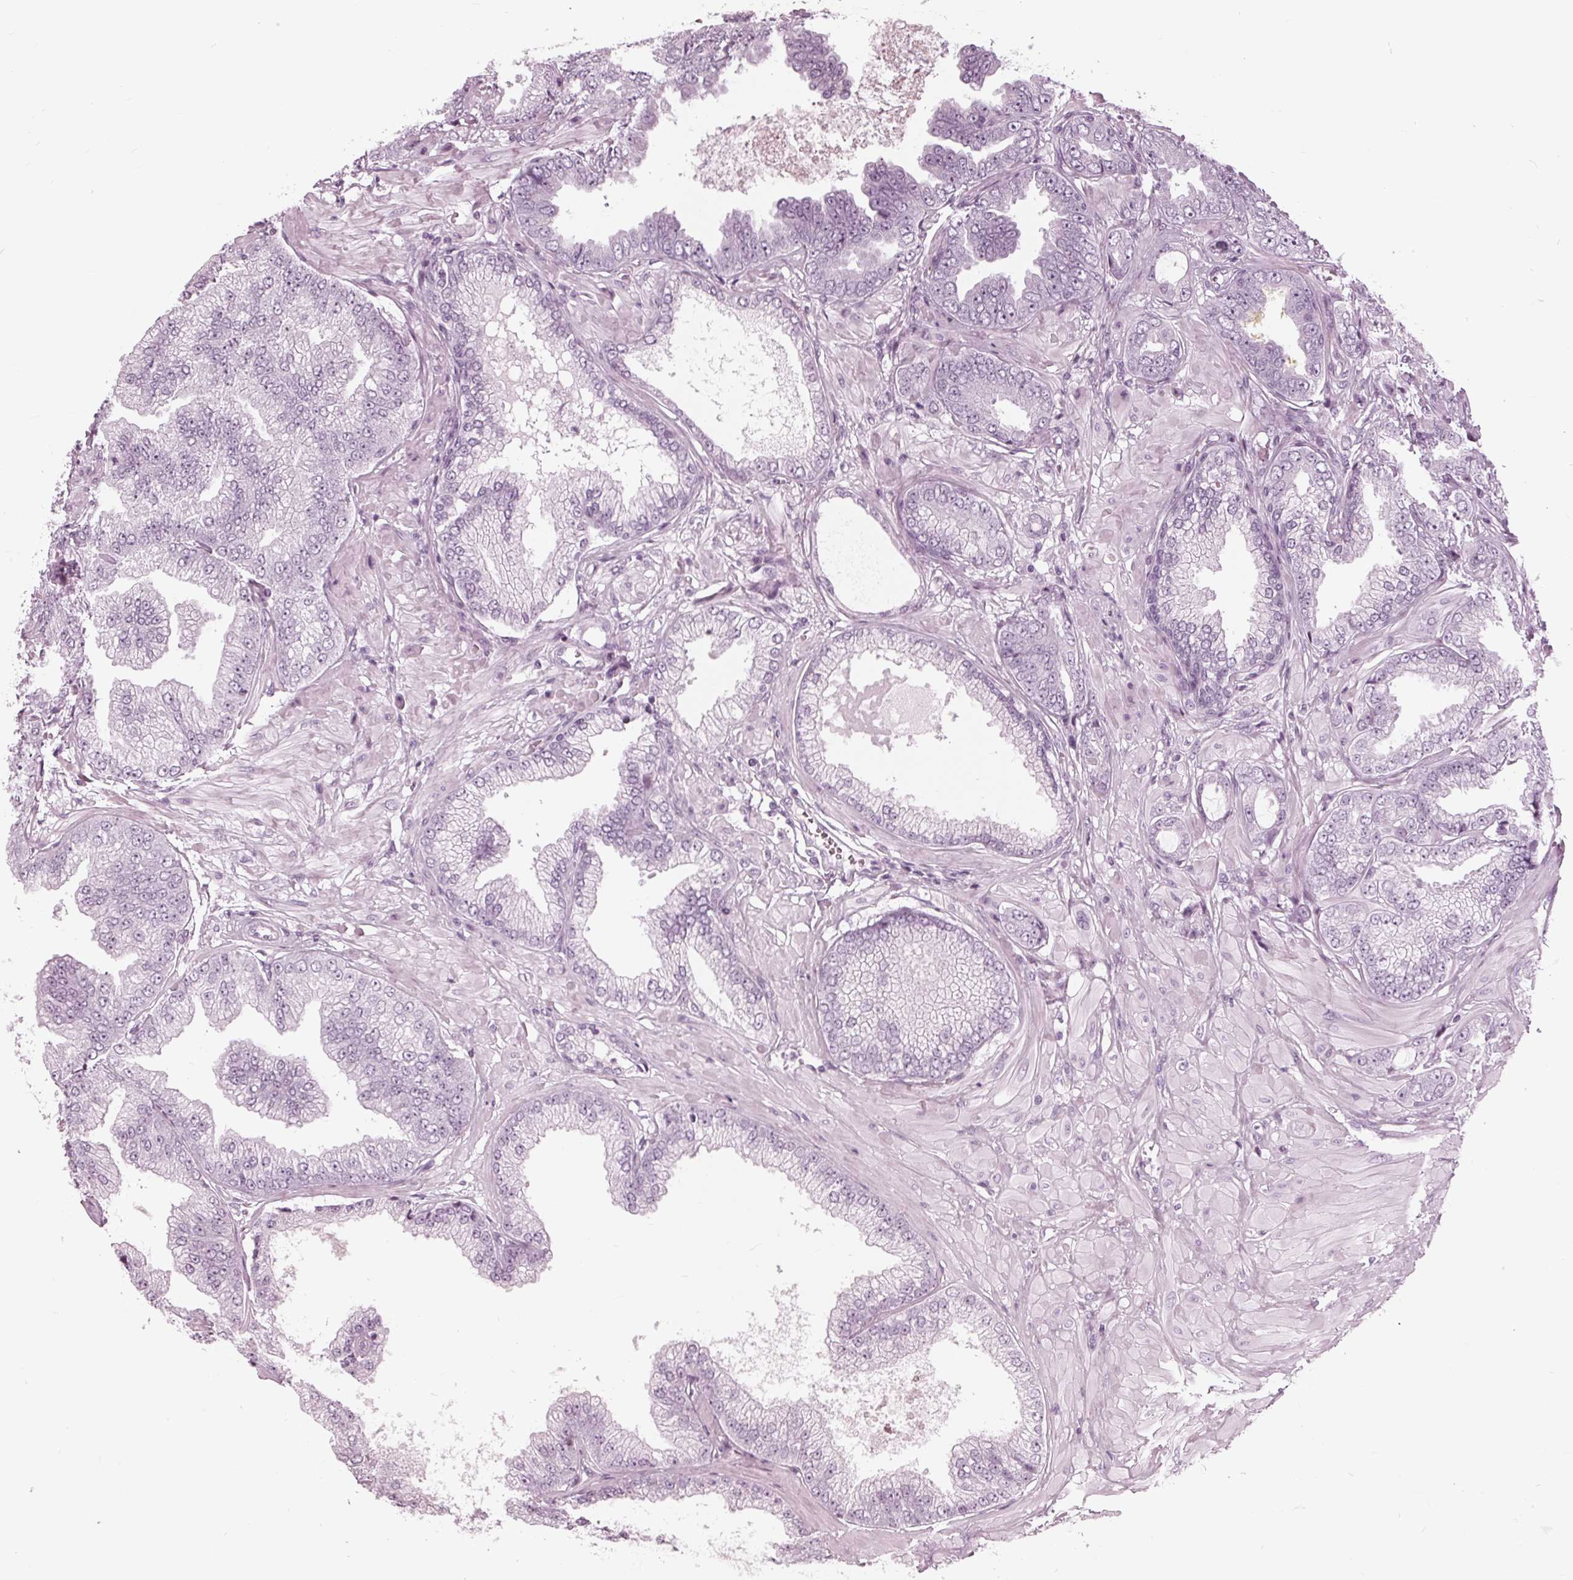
{"staining": {"intensity": "negative", "quantity": "none", "location": "none"}, "tissue": "prostate cancer", "cell_type": "Tumor cells", "image_type": "cancer", "snomed": [{"axis": "morphology", "description": "Adenocarcinoma, Low grade"}, {"axis": "topography", "description": "Prostate"}], "caption": "DAB (3,3'-diaminobenzidine) immunohistochemical staining of prostate cancer demonstrates no significant positivity in tumor cells.", "gene": "KRT28", "patient": {"sex": "male", "age": 55}}